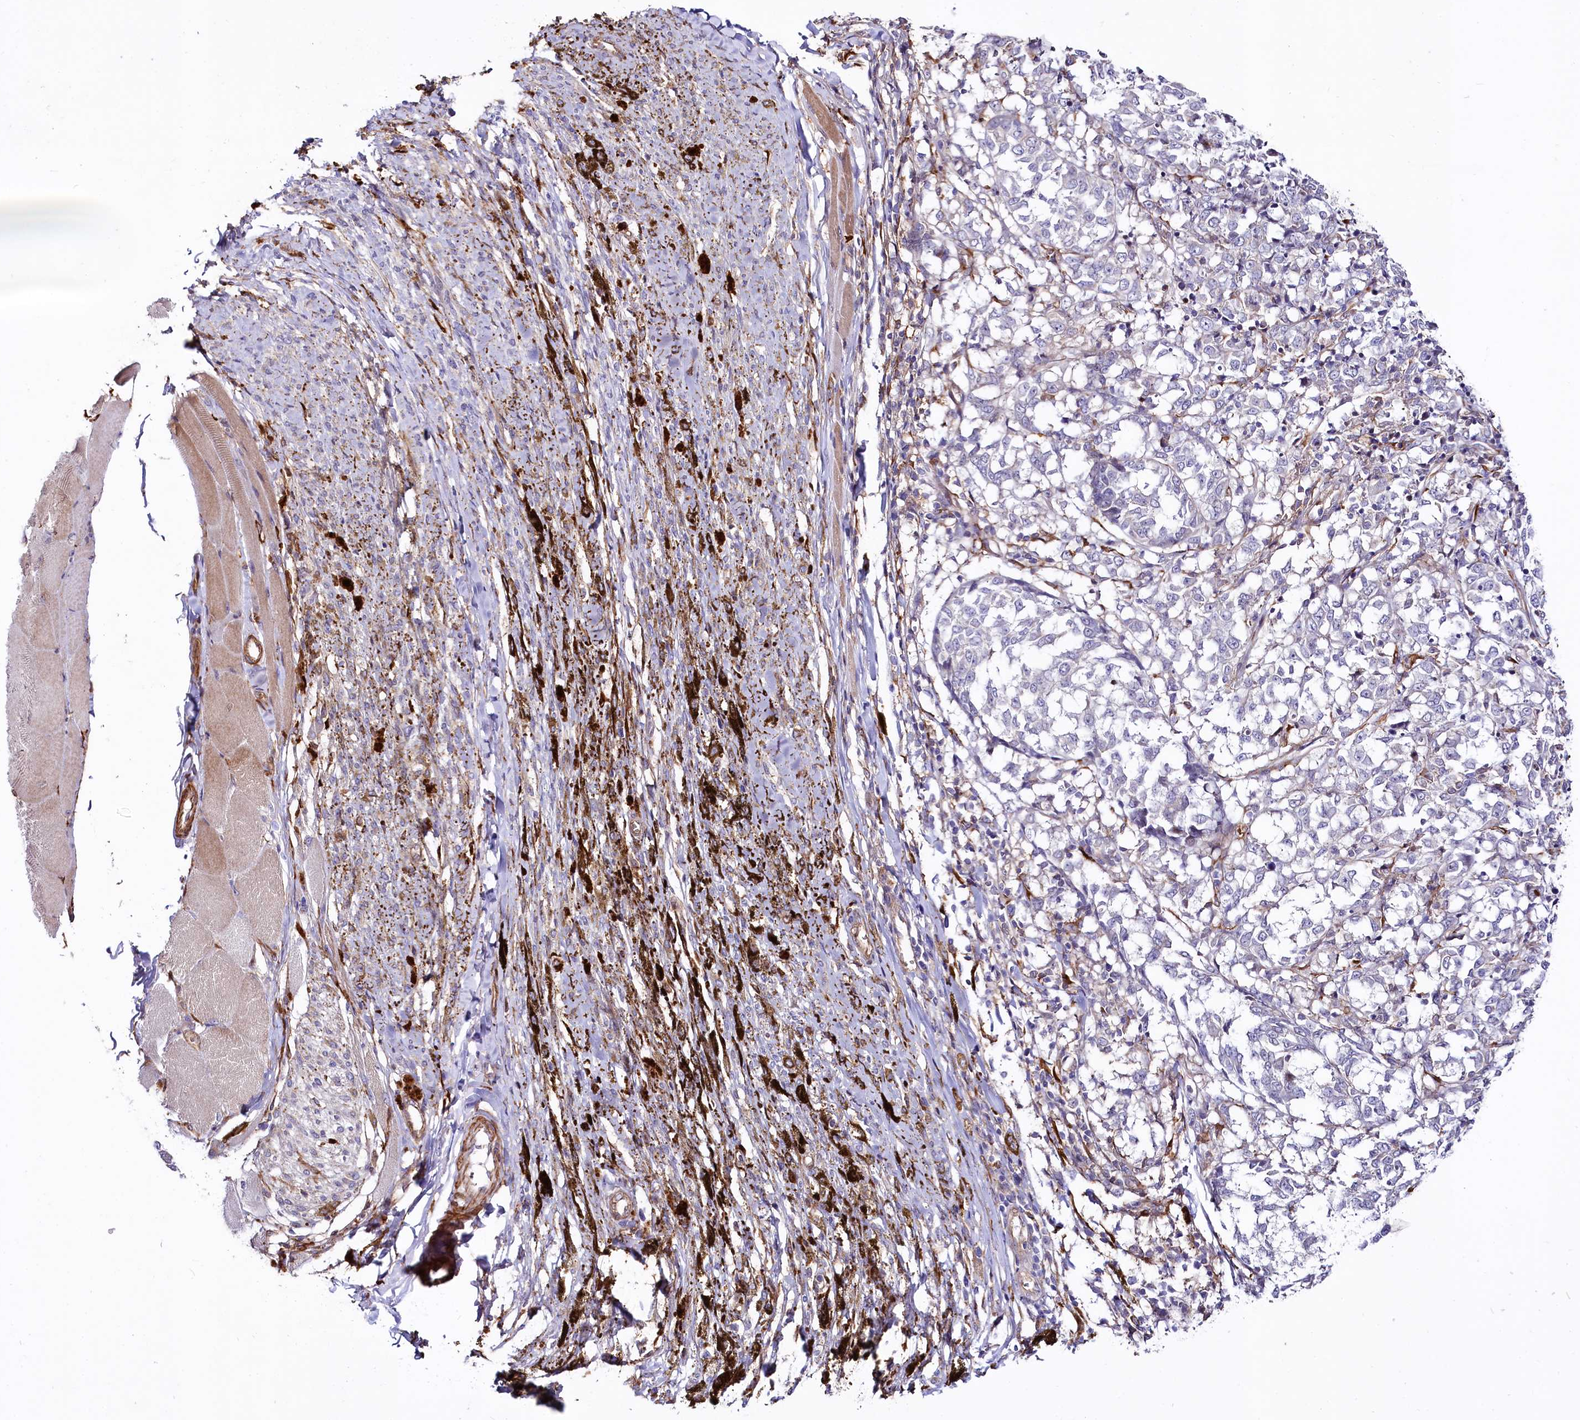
{"staining": {"intensity": "negative", "quantity": "none", "location": "none"}, "tissue": "melanoma", "cell_type": "Tumor cells", "image_type": "cancer", "snomed": [{"axis": "morphology", "description": "Malignant melanoma, NOS"}, {"axis": "topography", "description": "Skin"}], "caption": "Immunohistochemistry of human melanoma reveals no staining in tumor cells.", "gene": "FCHSD2", "patient": {"sex": "female", "age": 72}}